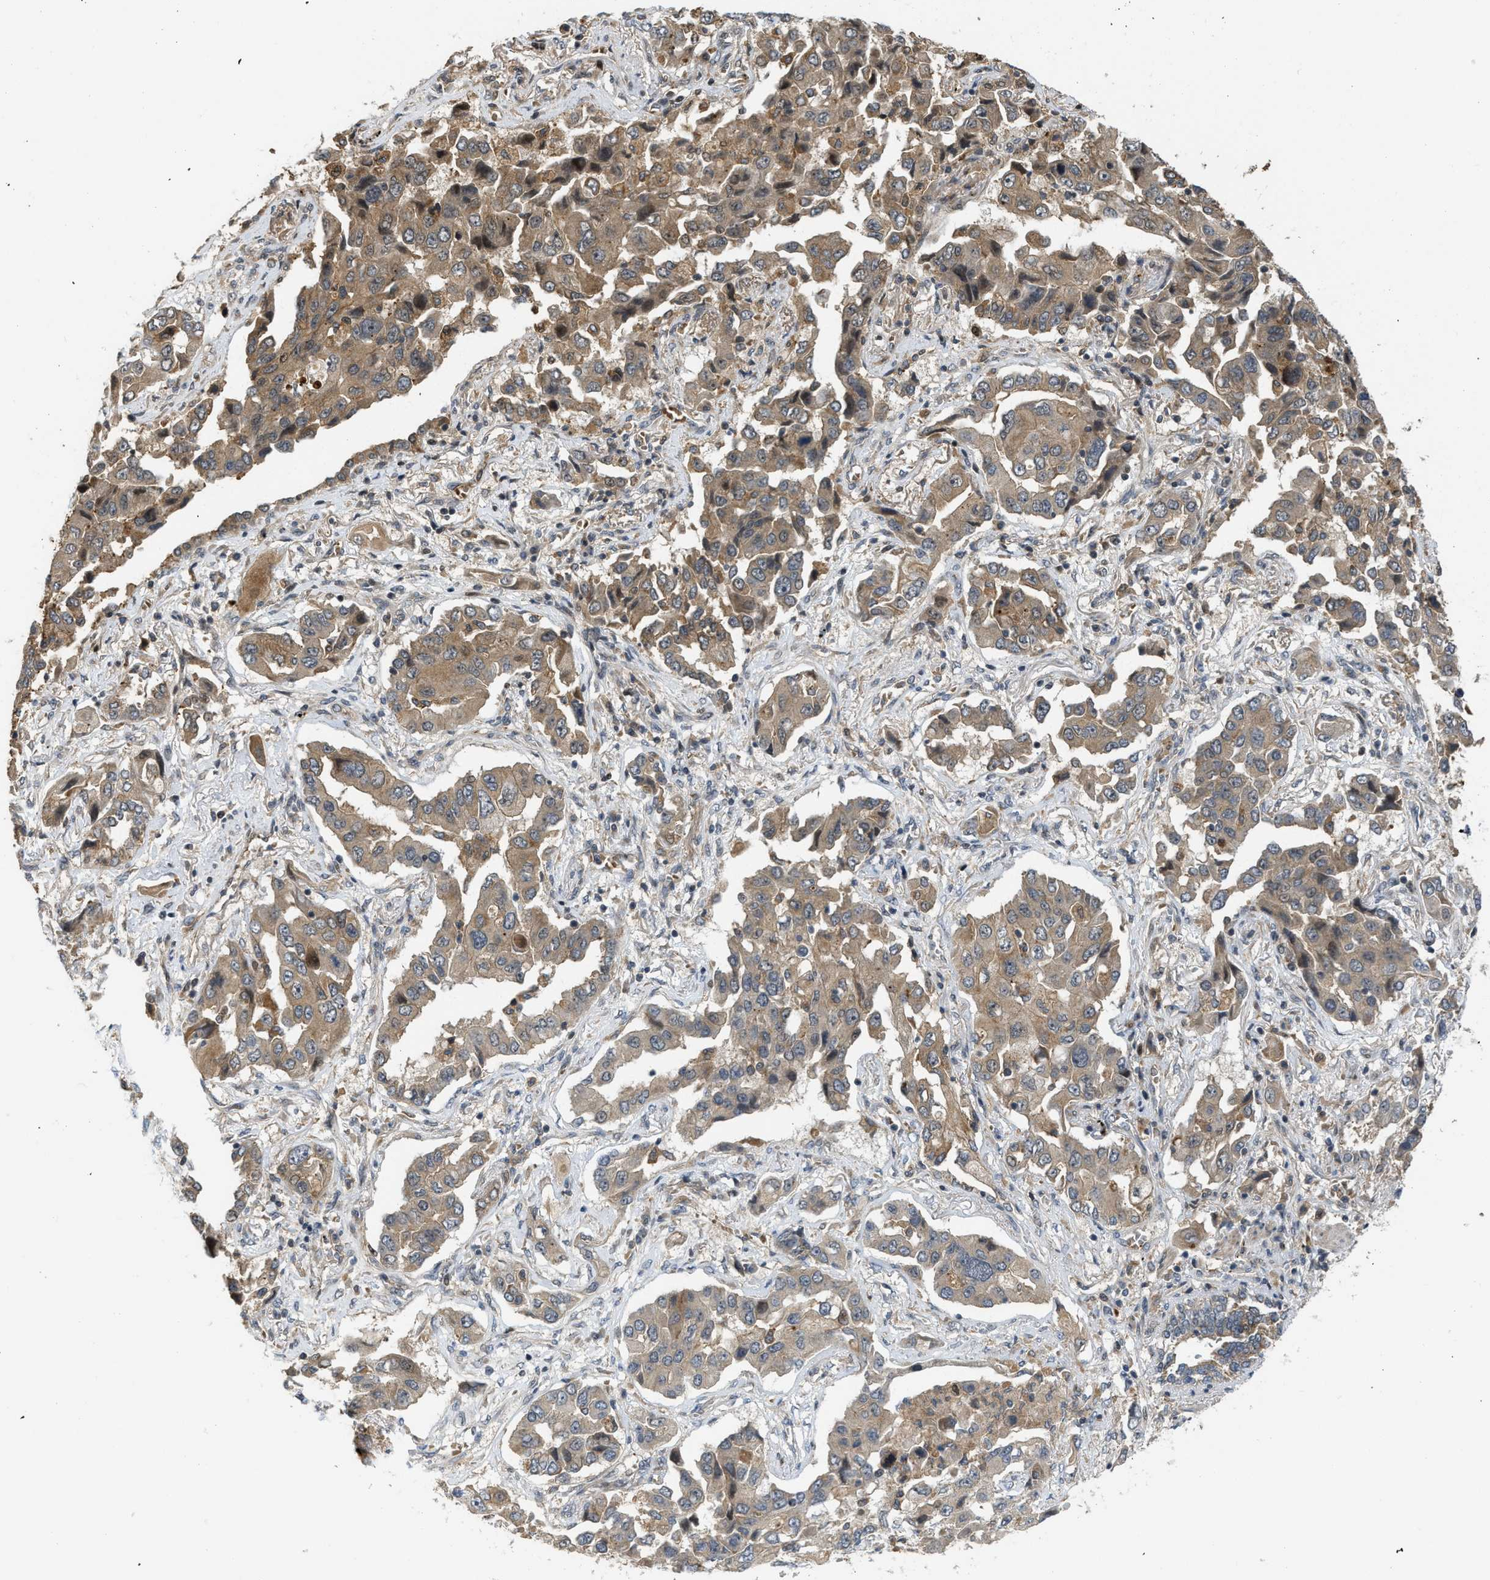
{"staining": {"intensity": "weak", "quantity": ">75%", "location": "cytoplasmic/membranous"}, "tissue": "lung cancer", "cell_type": "Tumor cells", "image_type": "cancer", "snomed": [{"axis": "morphology", "description": "Adenocarcinoma, NOS"}, {"axis": "topography", "description": "Lung"}], "caption": "IHC micrograph of lung cancer stained for a protein (brown), which displays low levels of weak cytoplasmic/membranous staining in approximately >75% of tumor cells.", "gene": "DNAJC28", "patient": {"sex": "female", "age": 65}}